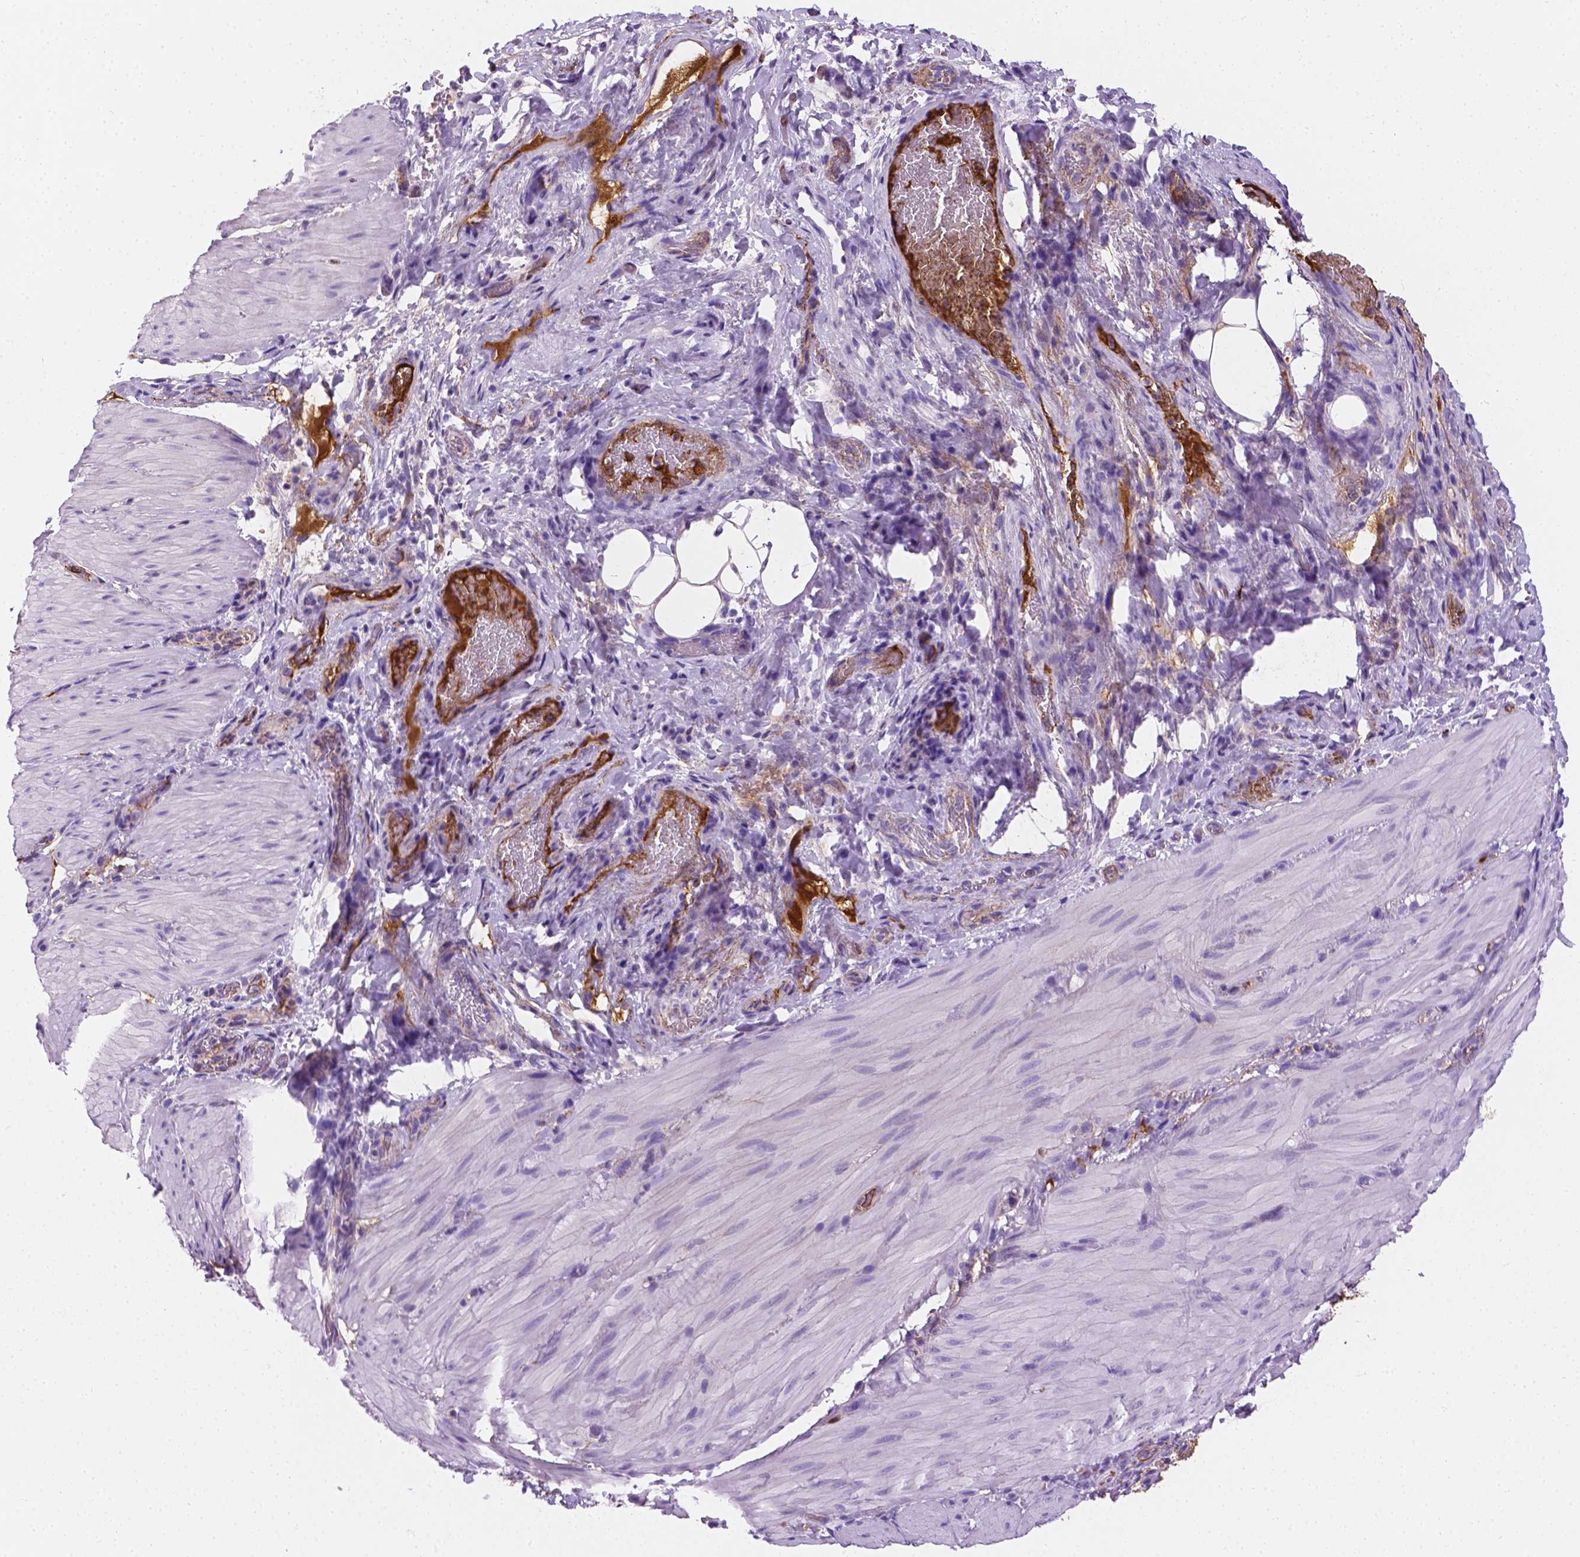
{"staining": {"intensity": "negative", "quantity": "none", "location": "none"}, "tissue": "smooth muscle", "cell_type": "Smooth muscle cells", "image_type": "normal", "snomed": [{"axis": "morphology", "description": "Normal tissue, NOS"}, {"axis": "topography", "description": "Smooth muscle"}, {"axis": "topography", "description": "Colon"}], "caption": "High power microscopy photomicrograph of an immunohistochemistry image of benign smooth muscle, revealing no significant positivity in smooth muscle cells. (DAB (3,3'-diaminobenzidine) immunohistochemistry (IHC) visualized using brightfield microscopy, high magnification).", "gene": "APOE", "patient": {"sex": "male", "age": 73}}